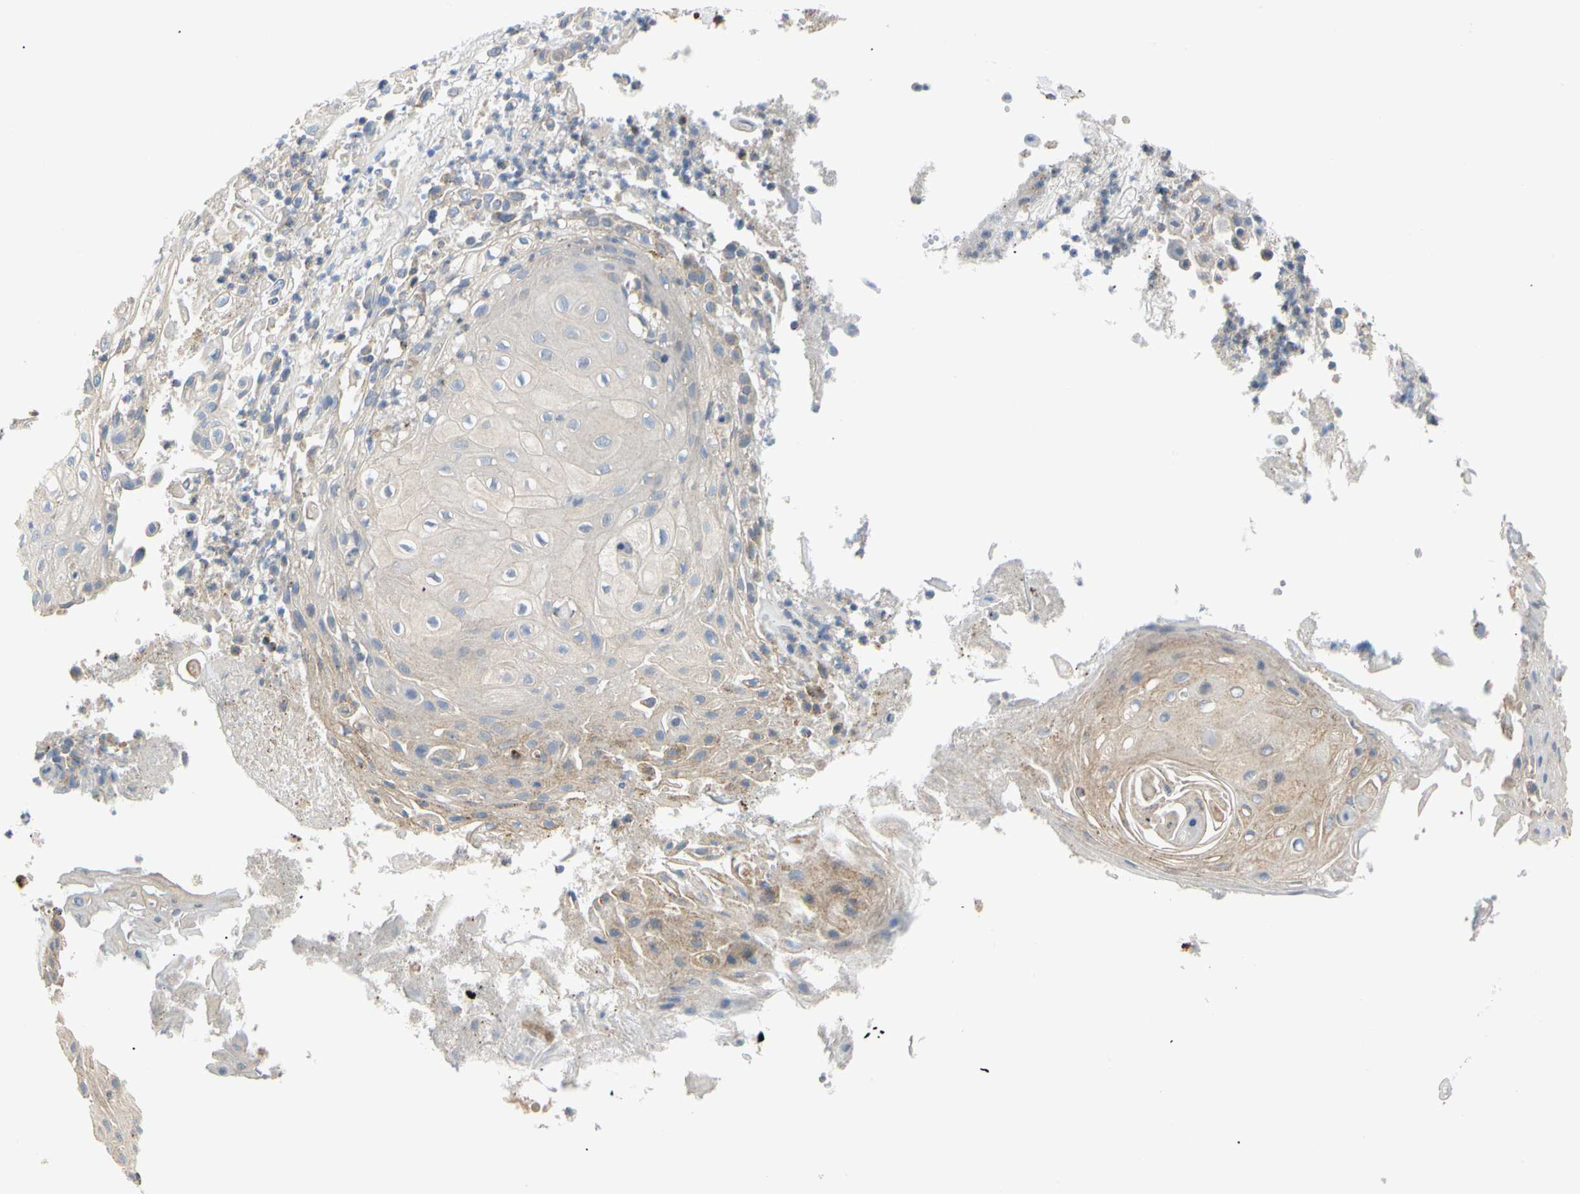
{"staining": {"intensity": "moderate", "quantity": "25%-75%", "location": "cytoplasmic/membranous"}, "tissue": "skin cancer", "cell_type": "Tumor cells", "image_type": "cancer", "snomed": [{"axis": "morphology", "description": "Squamous cell carcinoma, NOS"}, {"axis": "topography", "description": "Skin"}], "caption": "Immunohistochemistry (IHC) micrograph of neoplastic tissue: human skin cancer stained using immunohistochemistry (IHC) shows medium levels of moderate protein expression localized specifically in the cytoplasmic/membranous of tumor cells, appearing as a cytoplasmic/membranous brown color.", "gene": "ACAT1", "patient": {"sex": "male", "age": 65}}